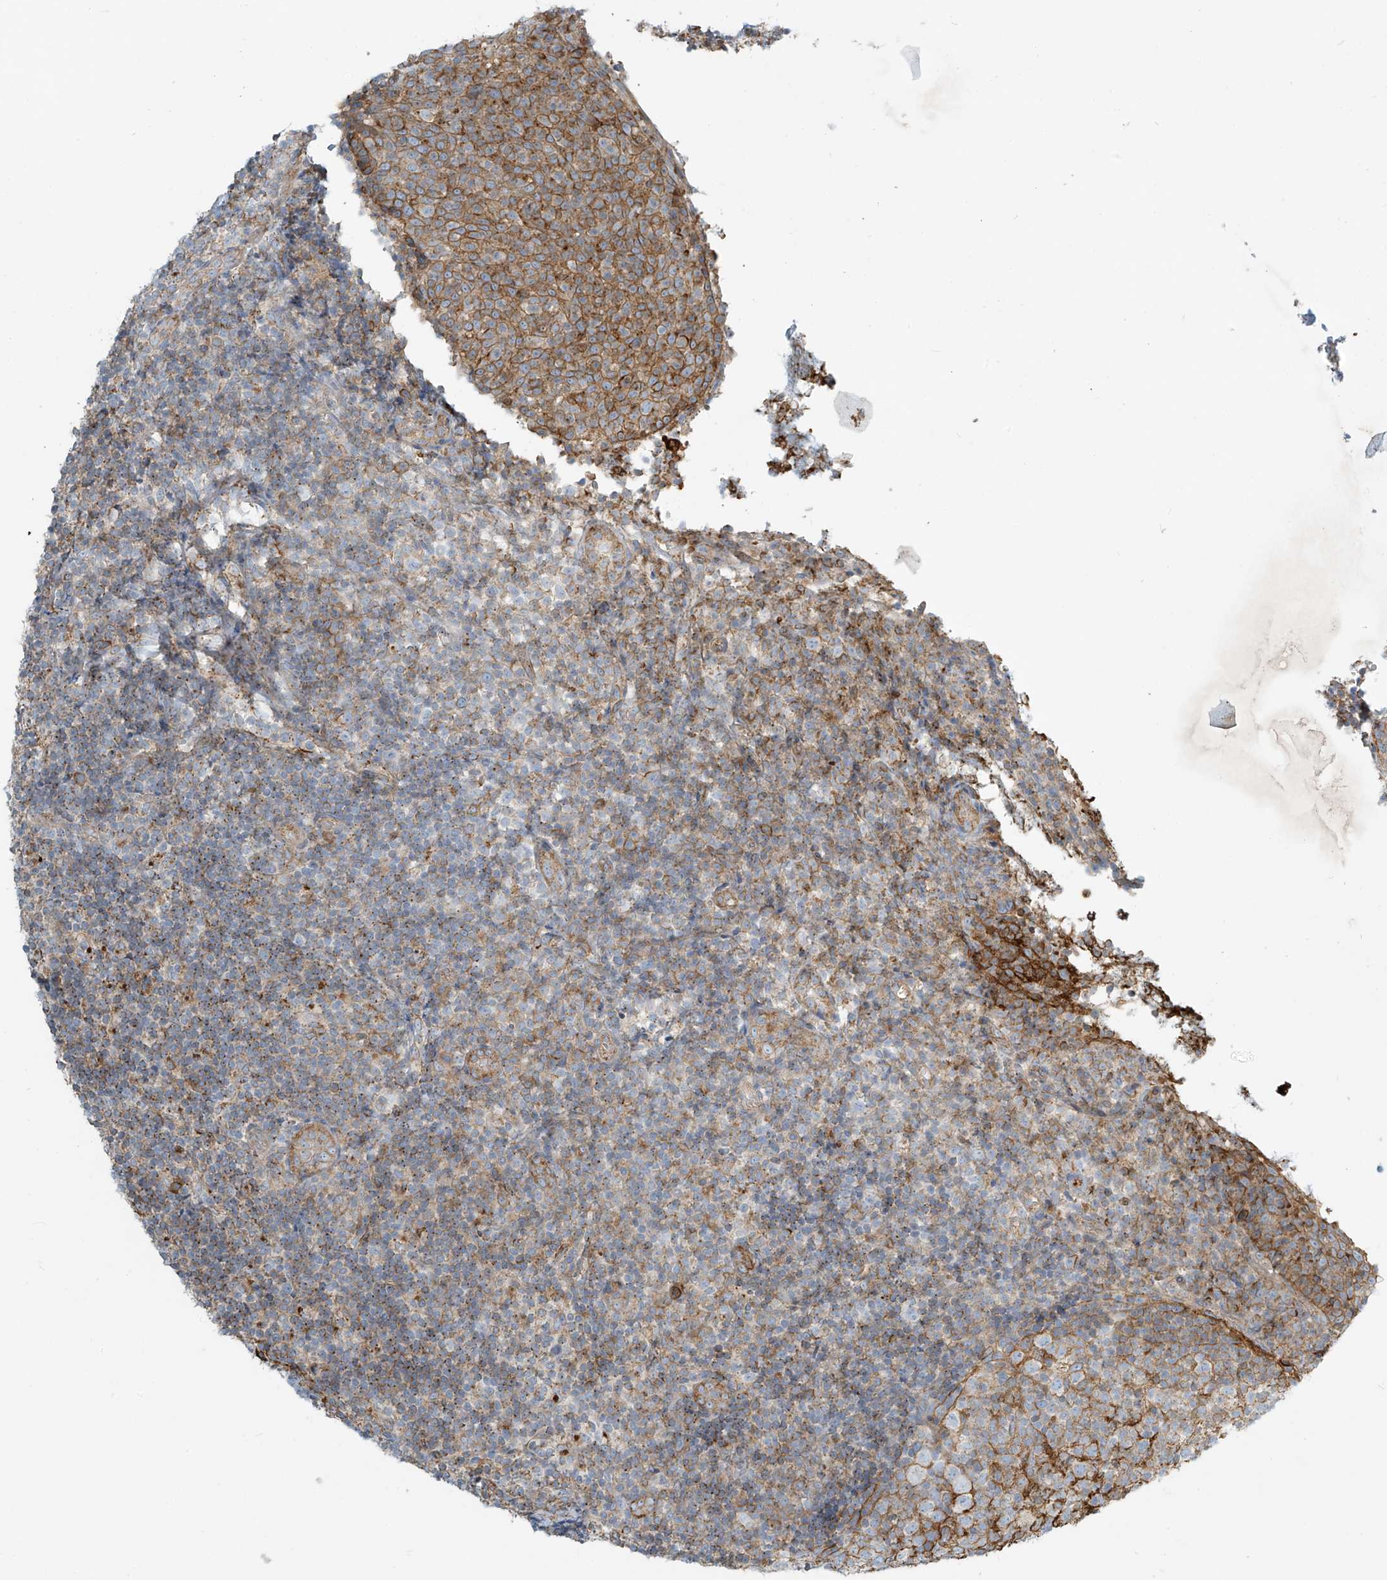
{"staining": {"intensity": "weak", "quantity": "<25%", "location": "cytoplasmic/membranous"}, "tissue": "tonsil", "cell_type": "Germinal center cells", "image_type": "normal", "snomed": [{"axis": "morphology", "description": "Normal tissue, NOS"}, {"axis": "topography", "description": "Tonsil"}], "caption": "The immunohistochemistry photomicrograph has no significant expression in germinal center cells of tonsil.", "gene": "LZTS3", "patient": {"sex": "female", "age": 19}}